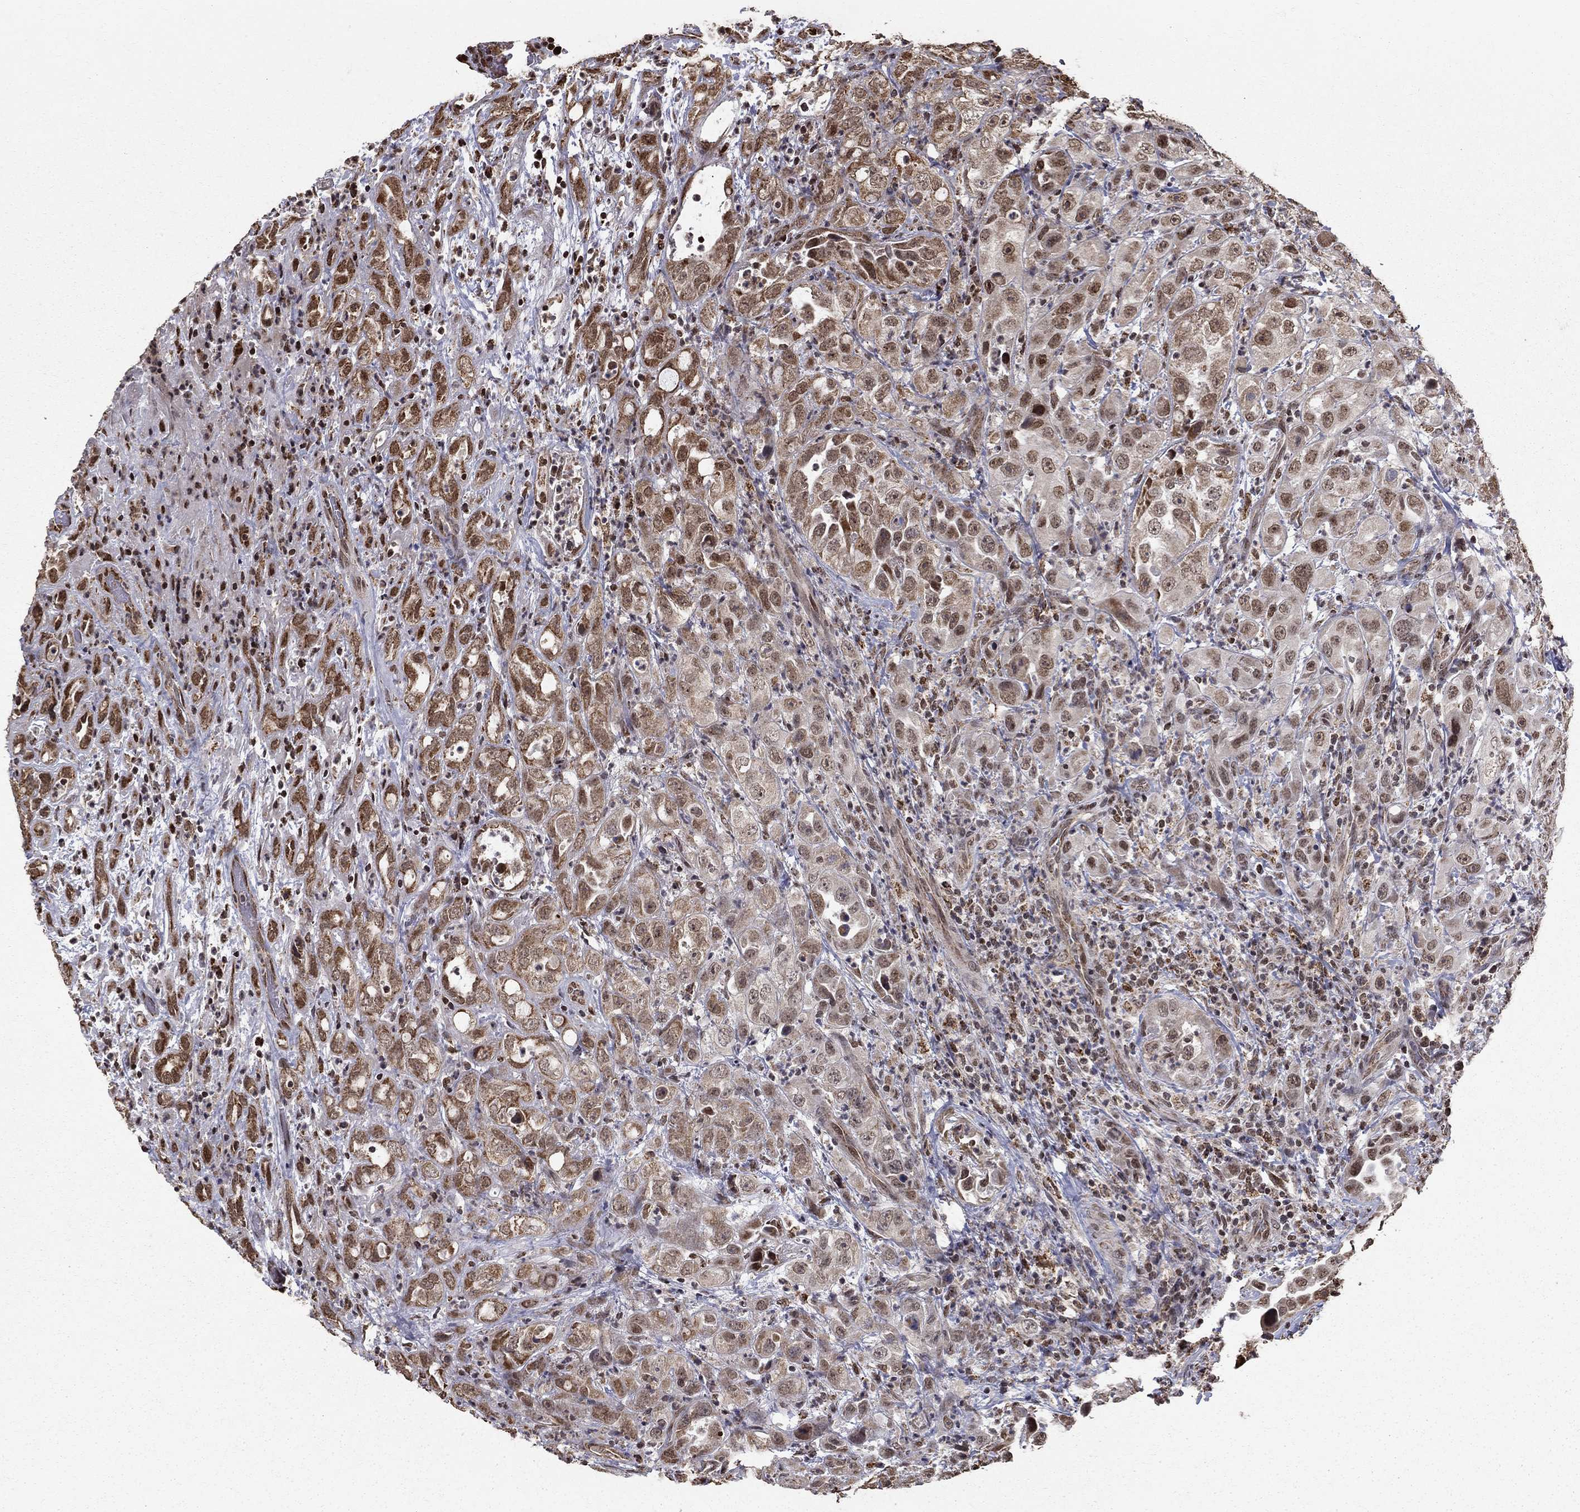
{"staining": {"intensity": "moderate", "quantity": ">75%", "location": "cytoplasmic/membranous"}, "tissue": "urothelial cancer", "cell_type": "Tumor cells", "image_type": "cancer", "snomed": [{"axis": "morphology", "description": "Urothelial carcinoma, High grade"}, {"axis": "topography", "description": "Urinary bladder"}], "caption": "Brown immunohistochemical staining in urothelial cancer demonstrates moderate cytoplasmic/membranous staining in approximately >75% of tumor cells. (Stains: DAB in brown, nuclei in blue, Microscopy: brightfield microscopy at high magnification).", "gene": "ACOT13", "patient": {"sex": "female", "age": 41}}